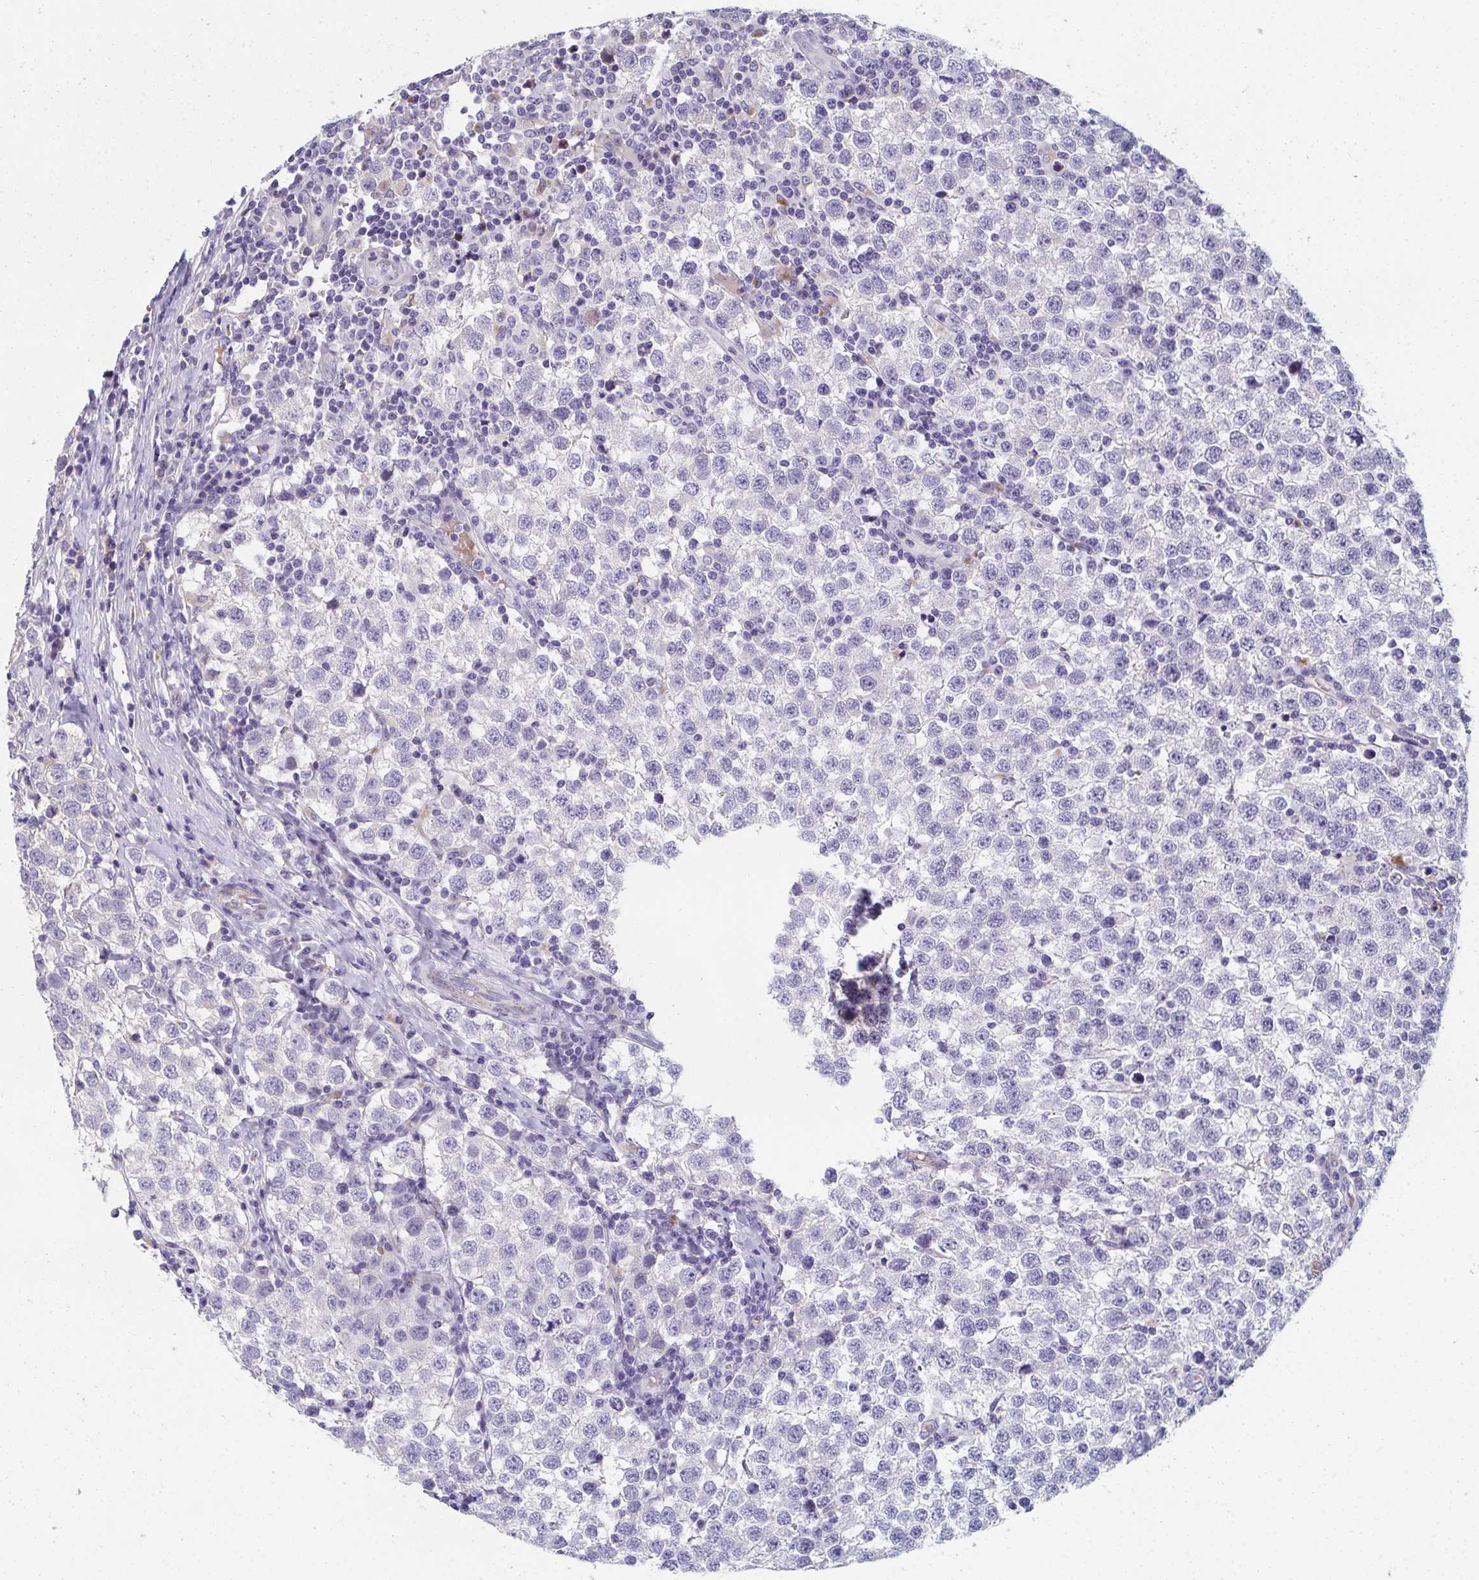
{"staining": {"intensity": "negative", "quantity": "none", "location": "none"}, "tissue": "testis cancer", "cell_type": "Tumor cells", "image_type": "cancer", "snomed": [{"axis": "morphology", "description": "Seminoma, NOS"}, {"axis": "topography", "description": "Testis"}], "caption": "Tumor cells are negative for protein expression in human testis cancer (seminoma).", "gene": "EIF1AD", "patient": {"sex": "male", "age": 34}}